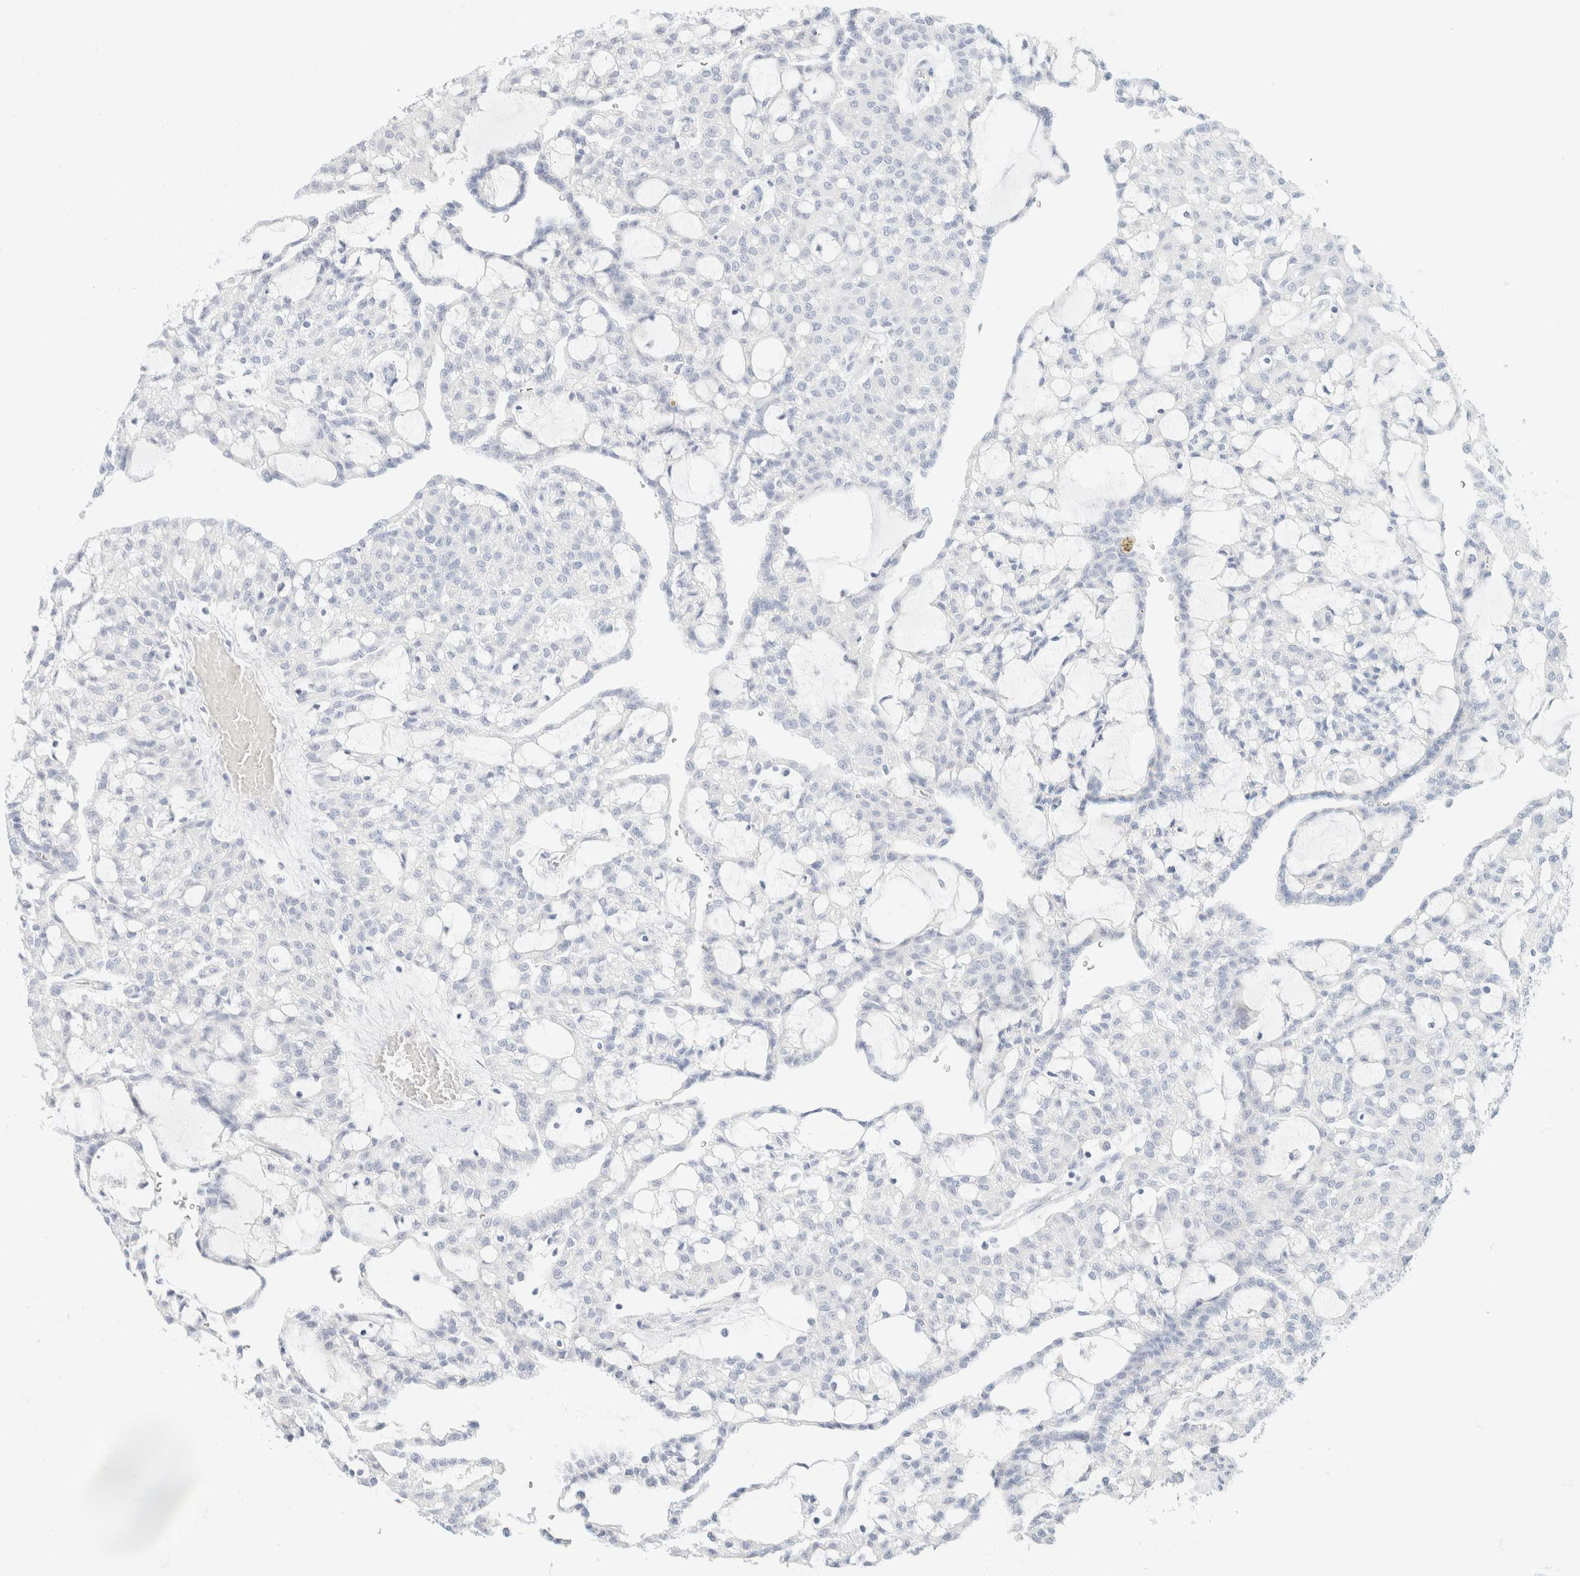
{"staining": {"intensity": "negative", "quantity": "none", "location": "none"}, "tissue": "renal cancer", "cell_type": "Tumor cells", "image_type": "cancer", "snomed": [{"axis": "morphology", "description": "Adenocarcinoma, NOS"}, {"axis": "topography", "description": "Kidney"}], "caption": "The histopathology image displays no significant expression in tumor cells of adenocarcinoma (renal).", "gene": "KRT20", "patient": {"sex": "male", "age": 63}}